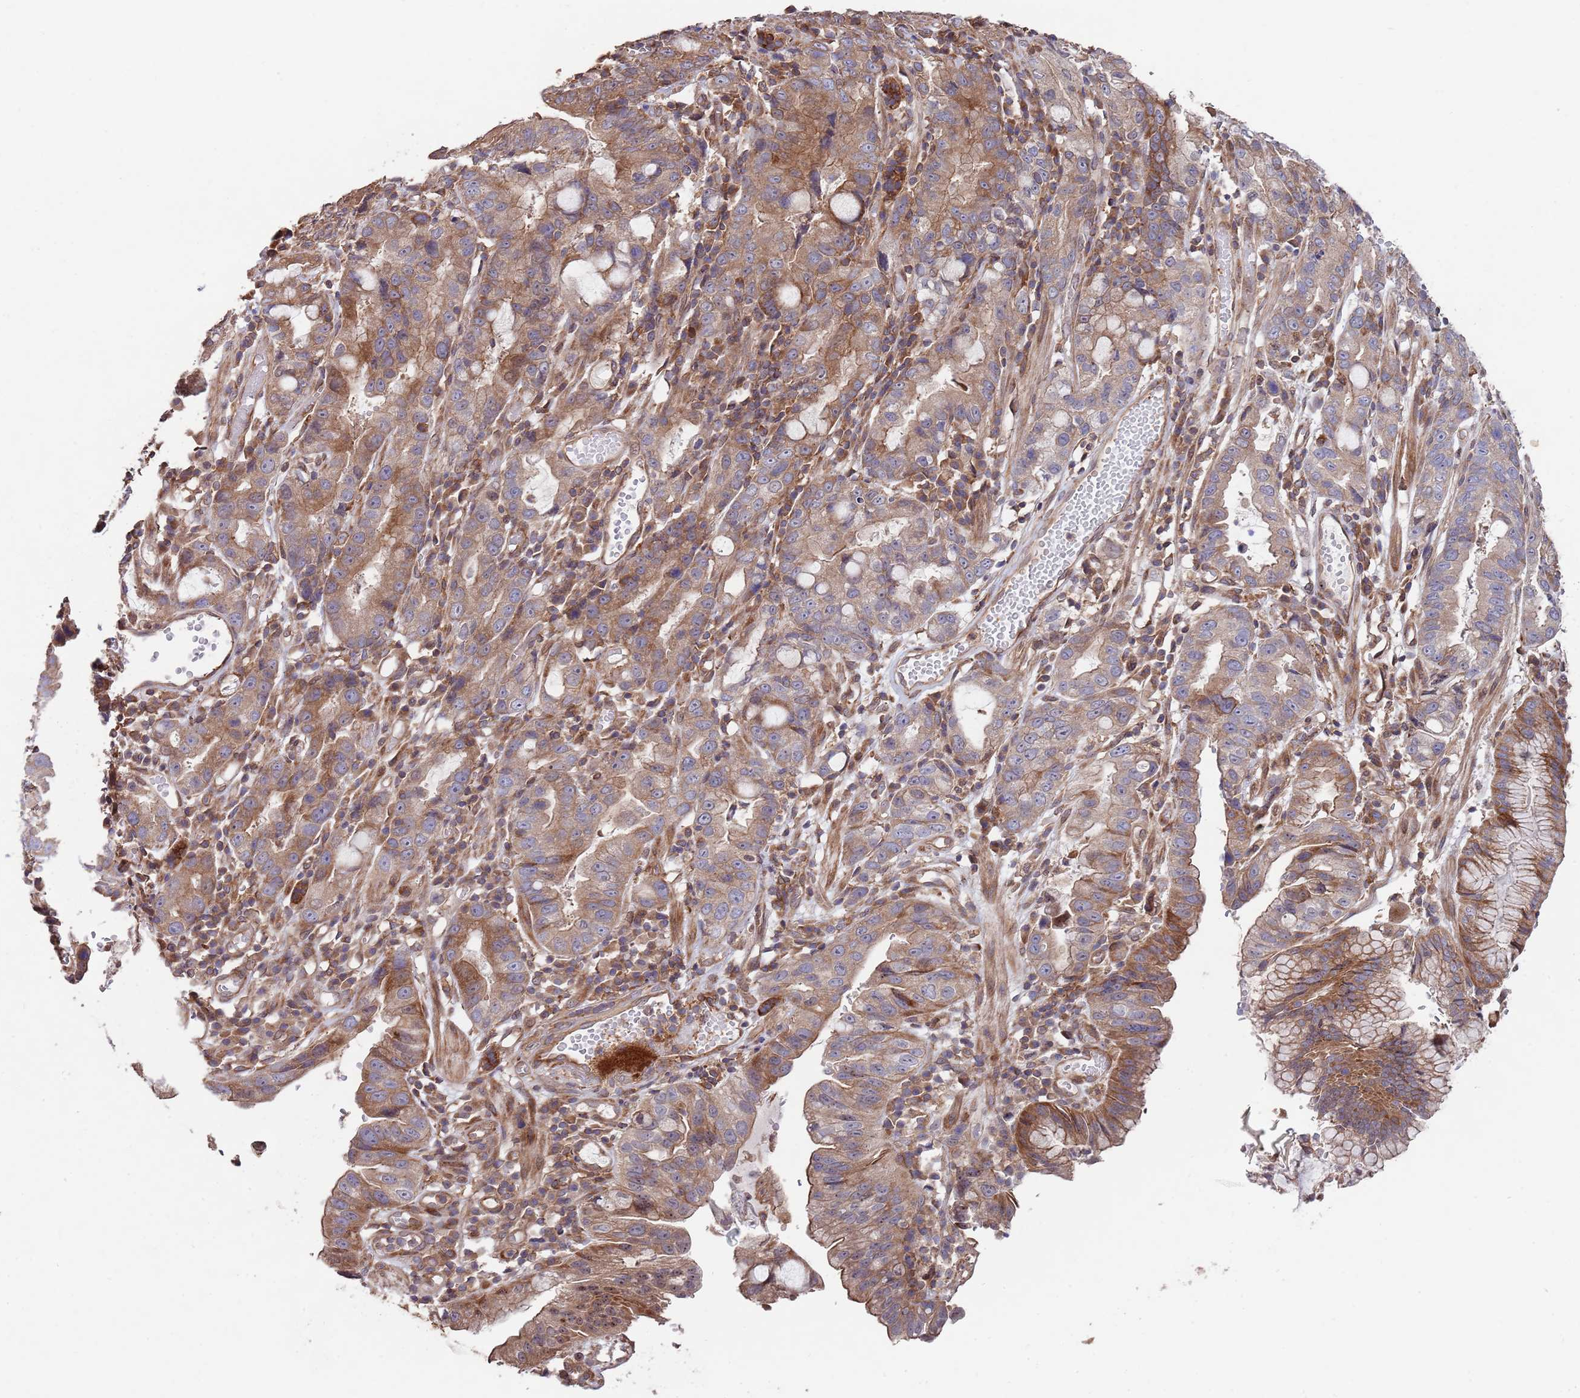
{"staining": {"intensity": "moderate", "quantity": ">75%", "location": "cytoplasmic/membranous"}, "tissue": "stomach cancer", "cell_type": "Tumor cells", "image_type": "cancer", "snomed": [{"axis": "morphology", "description": "Adenocarcinoma, NOS"}, {"axis": "topography", "description": "Stomach"}], "caption": "Adenocarcinoma (stomach) stained with a brown dye demonstrates moderate cytoplasmic/membranous positive staining in approximately >75% of tumor cells.", "gene": "RNF19B", "patient": {"sex": "male", "age": 55}}